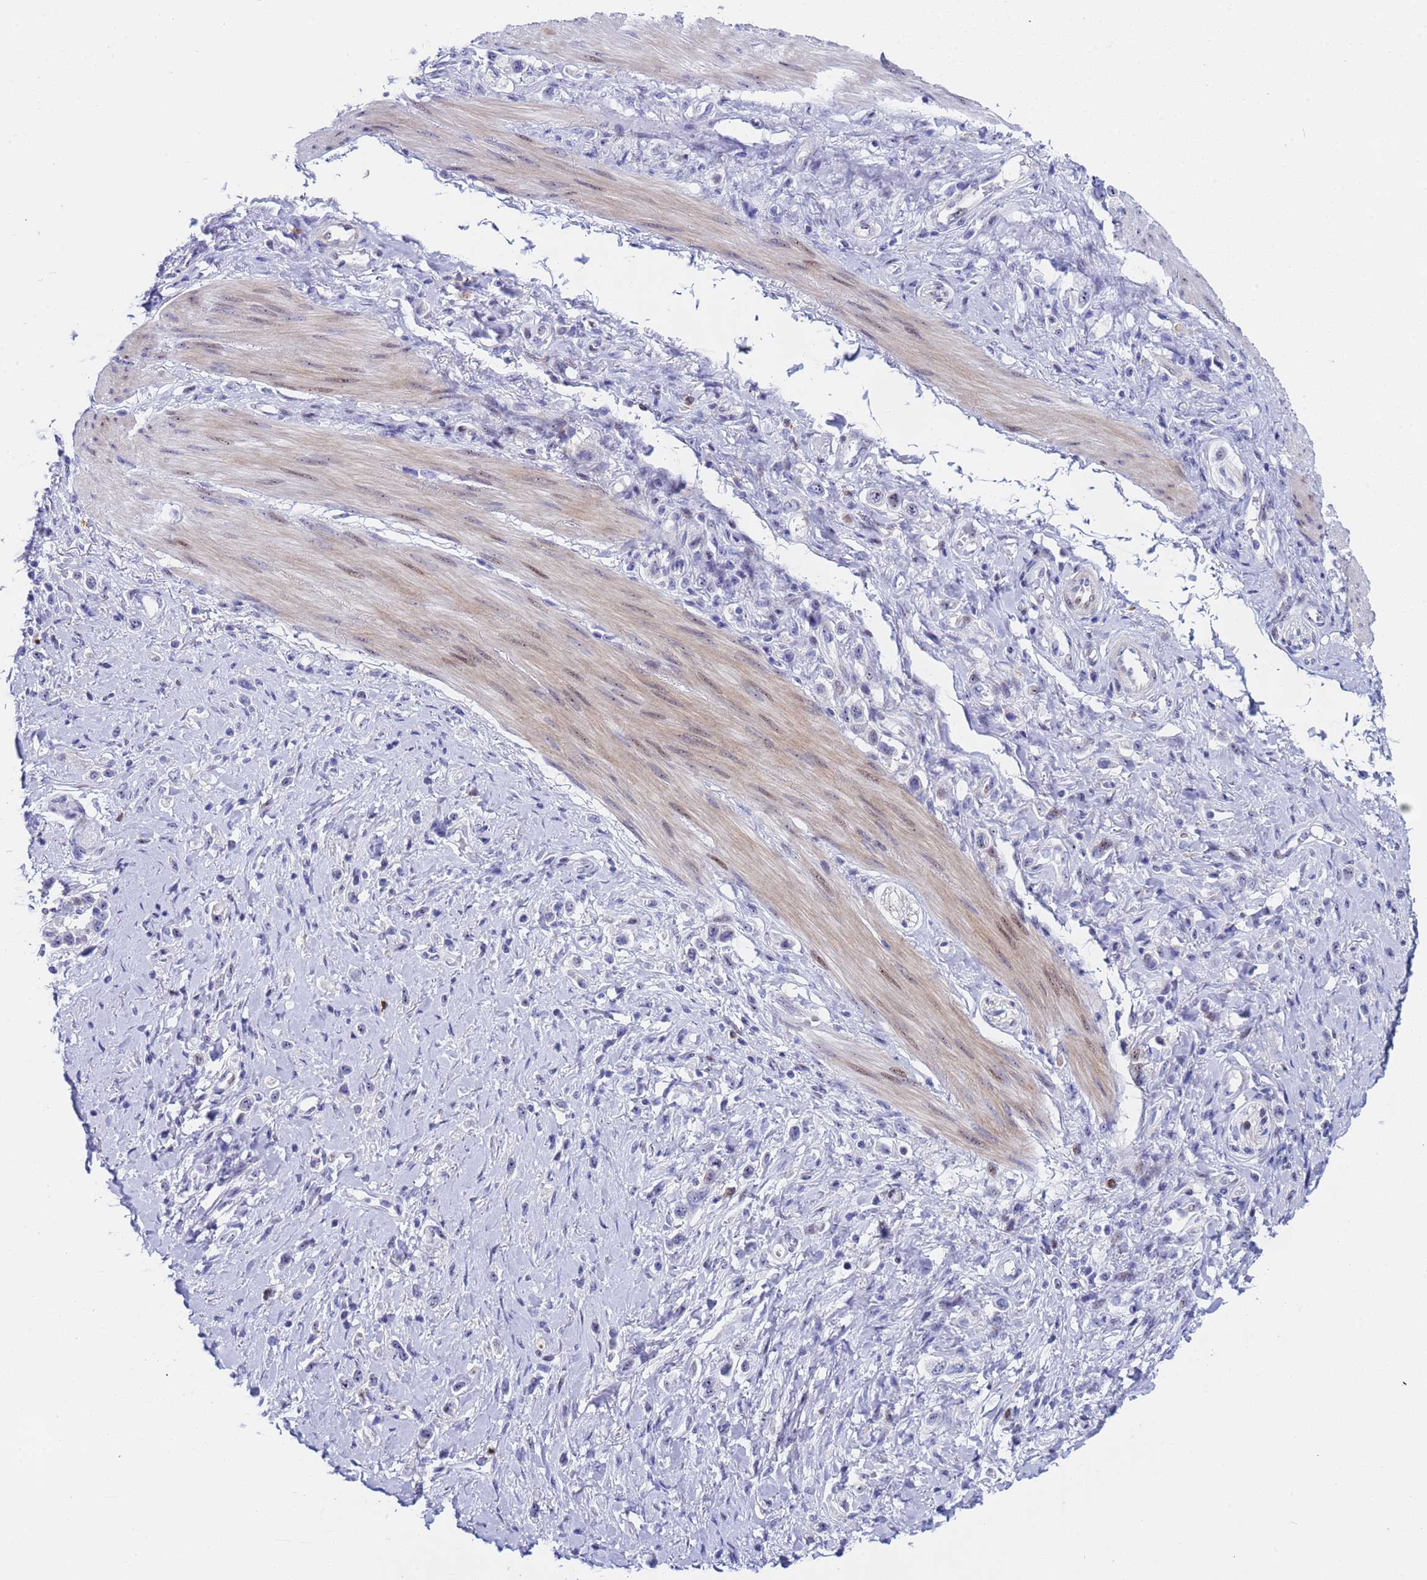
{"staining": {"intensity": "negative", "quantity": "none", "location": "none"}, "tissue": "stomach cancer", "cell_type": "Tumor cells", "image_type": "cancer", "snomed": [{"axis": "morphology", "description": "Adenocarcinoma, NOS"}, {"axis": "topography", "description": "Stomach"}], "caption": "This photomicrograph is of adenocarcinoma (stomach) stained with IHC to label a protein in brown with the nuclei are counter-stained blue. There is no positivity in tumor cells.", "gene": "POP5", "patient": {"sex": "female", "age": 65}}